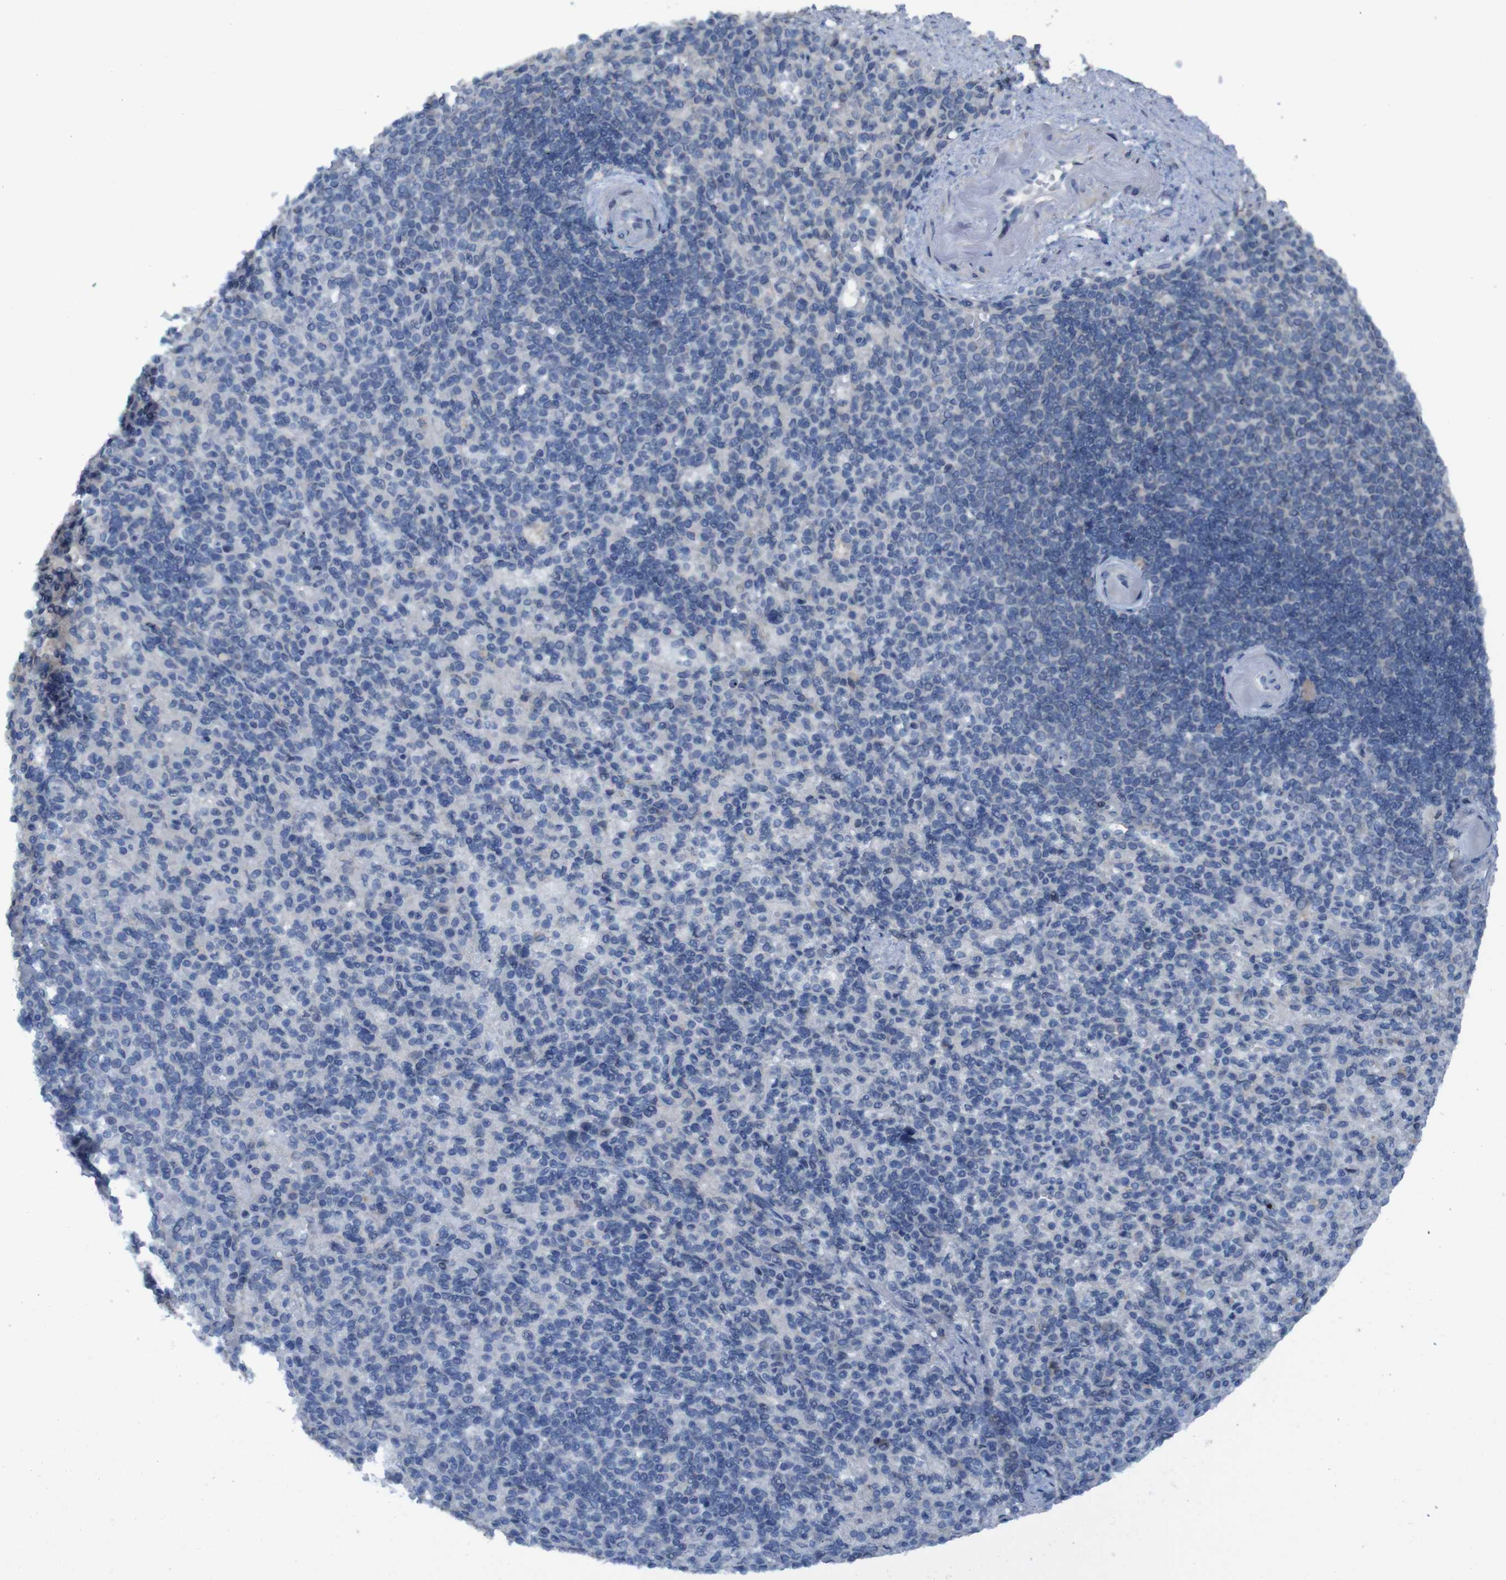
{"staining": {"intensity": "negative", "quantity": "none", "location": "none"}, "tissue": "spleen", "cell_type": "Cells in red pulp", "image_type": "normal", "snomed": [{"axis": "morphology", "description": "Normal tissue, NOS"}, {"axis": "topography", "description": "Spleen"}], "caption": "DAB immunohistochemical staining of benign human spleen shows no significant expression in cells in red pulp. The staining is performed using DAB (3,3'-diaminobenzidine) brown chromogen with nuclei counter-stained in using hematoxylin.", "gene": "CLDN18", "patient": {"sex": "female", "age": 74}}